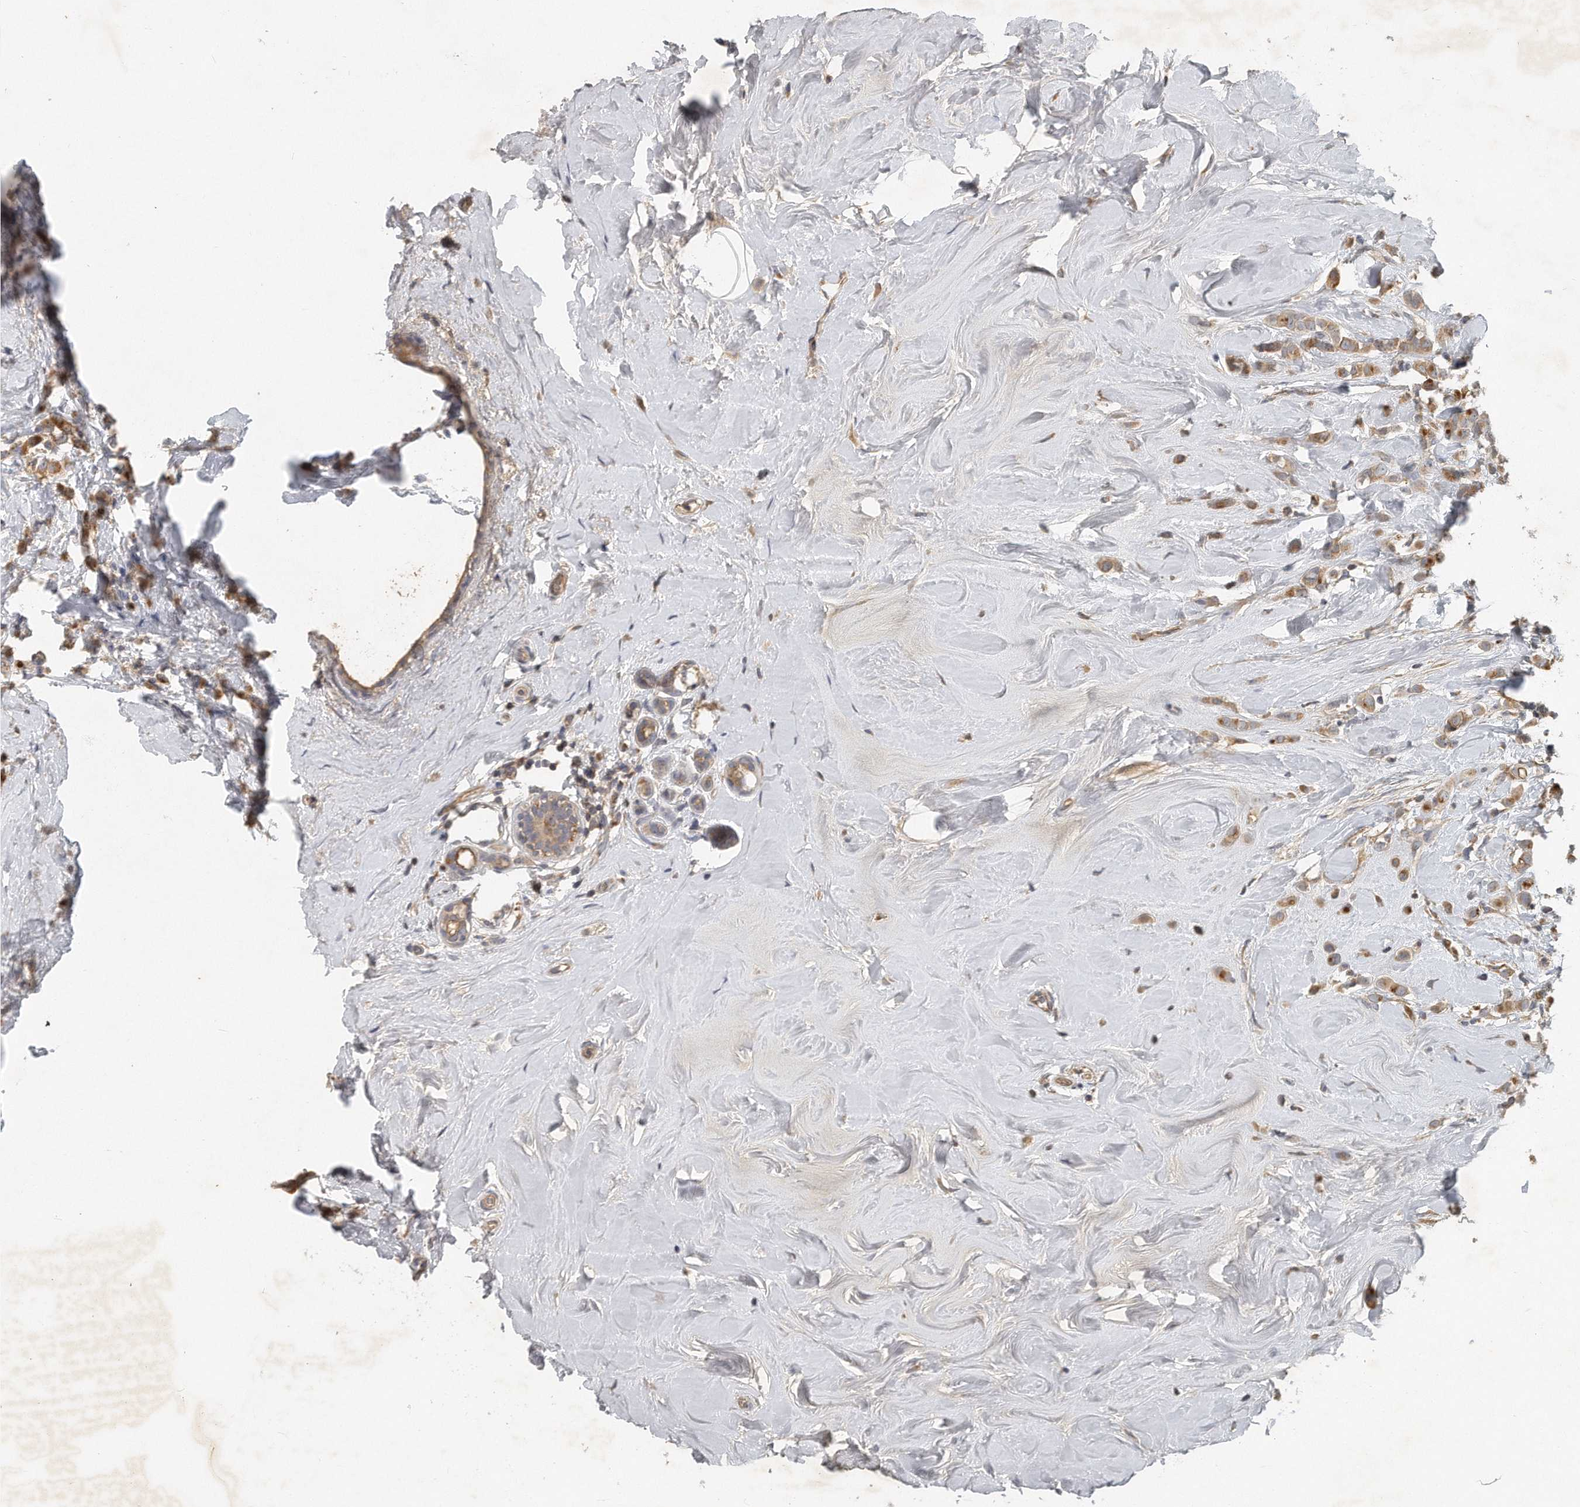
{"staining": {"intensity": "moderate", "quantity": ">75%", "location": "cytoplasmic/membranous"}, "tissue": "breast cancer", "cell_type": "Tumor cells", "image_type": "cancer", "snomed": [{"axis": "morphology", "description": "Lobular carcinoma"}, {"axis": "topography", "description": "Breast"}], "caption": "Immunohistochemical staining of lobular carcinoma (breast) shows moderate cytoplasmic/membranous protein staining in about >75% of tumor cells.", "gene": "TRAPPC14", "patient": {"sex": "female", "age": 47}}